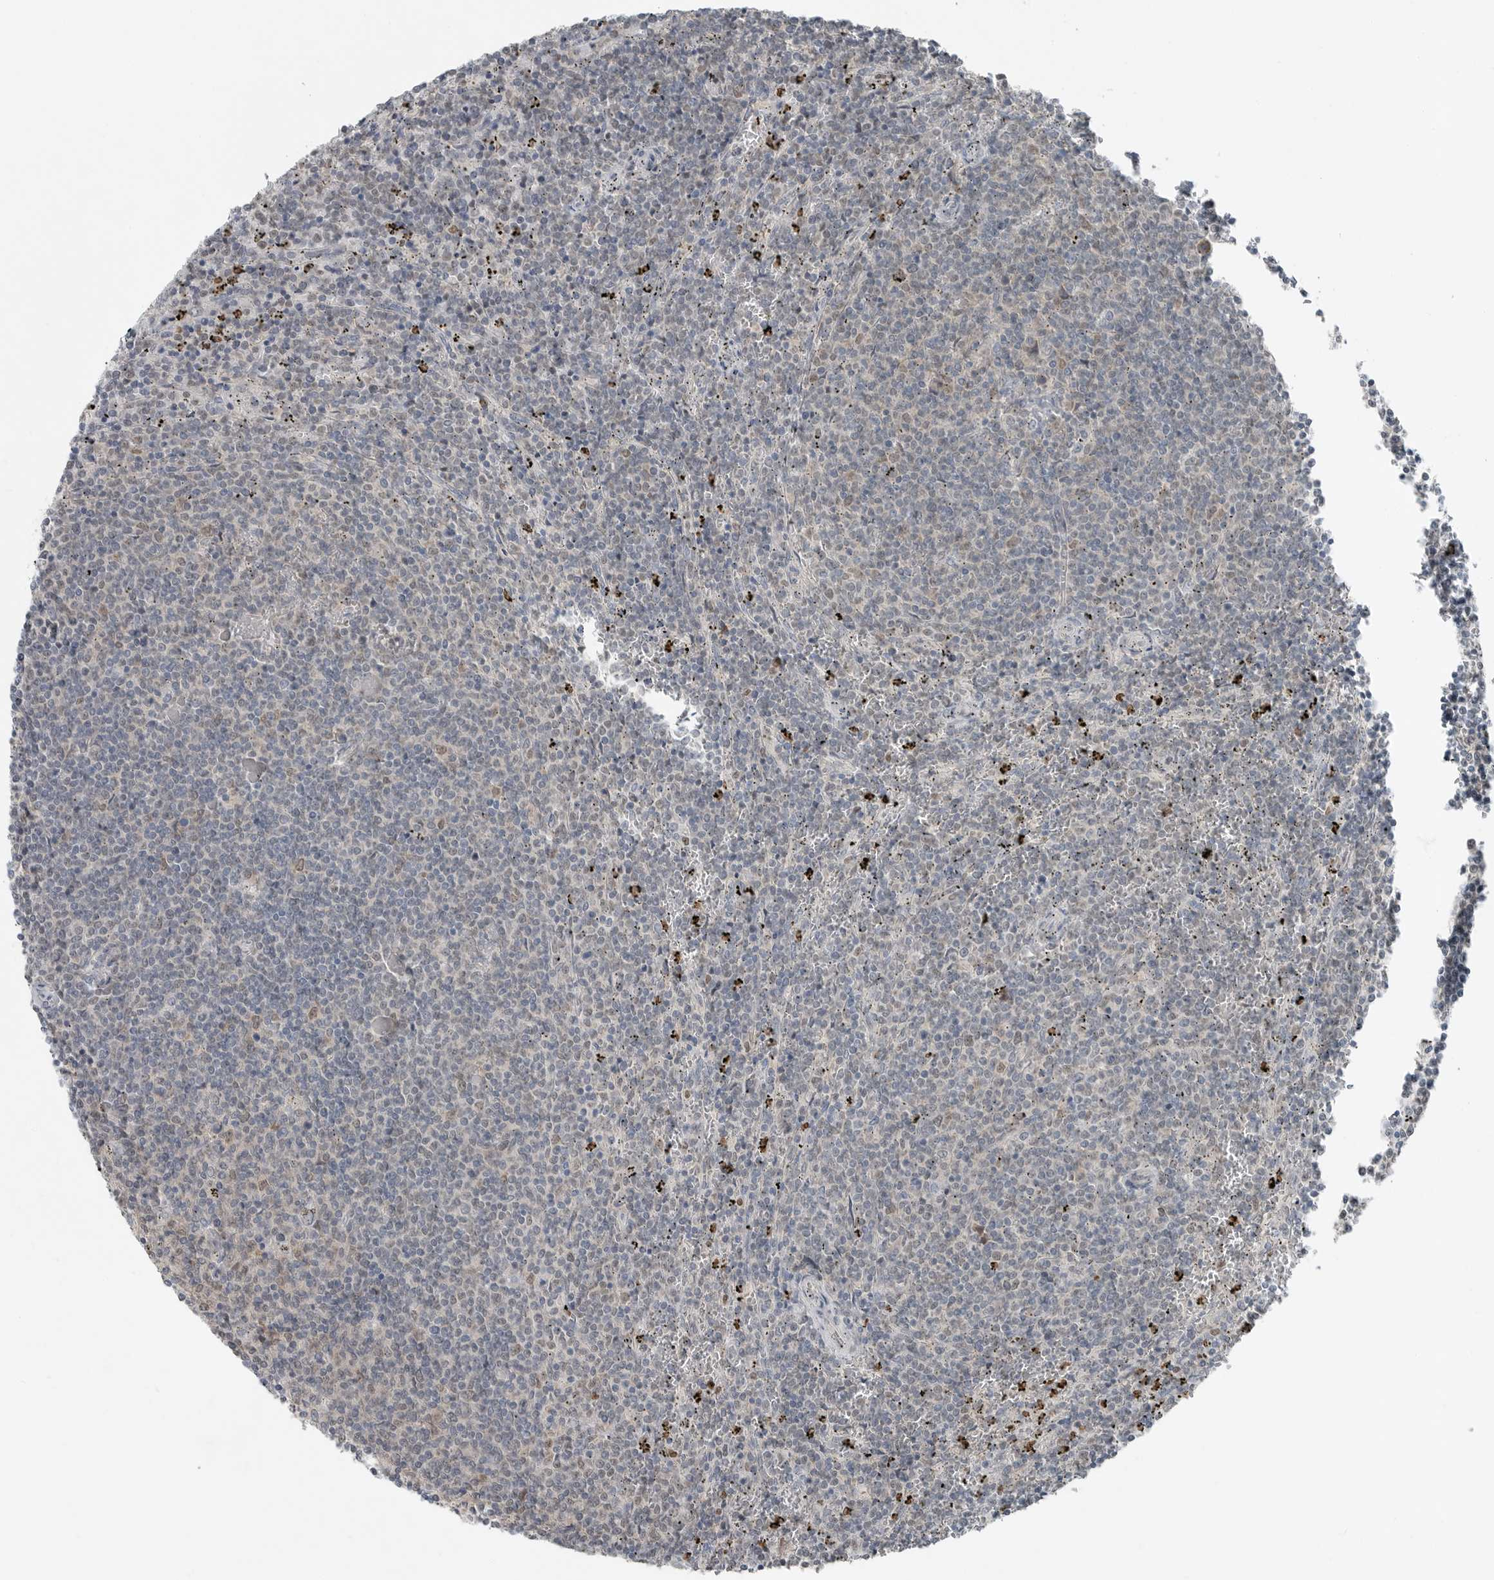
{"staining": {"intensity": "weak", "quantity": "<25%", "location": "nuclear"}, "tissue": "lymphoma", "cell_type": "Tumor cells", "image_type": "cancer", "snomed": [{"axis": "morphology", "description": "Malignant lymphoma, non-Hodgkin's type, Low grade"}, {"axis": "topography", "description": "Spleen"}], "caption": "This is an immunohistochemistry (IHC) photomicrograph of human malignant lymphoma, non-Hodgkin's type (low-grade). There is no positivity in tumor cells.", "gene": "MFAP3L", "patient": {"sex": "female", "age": 50}}